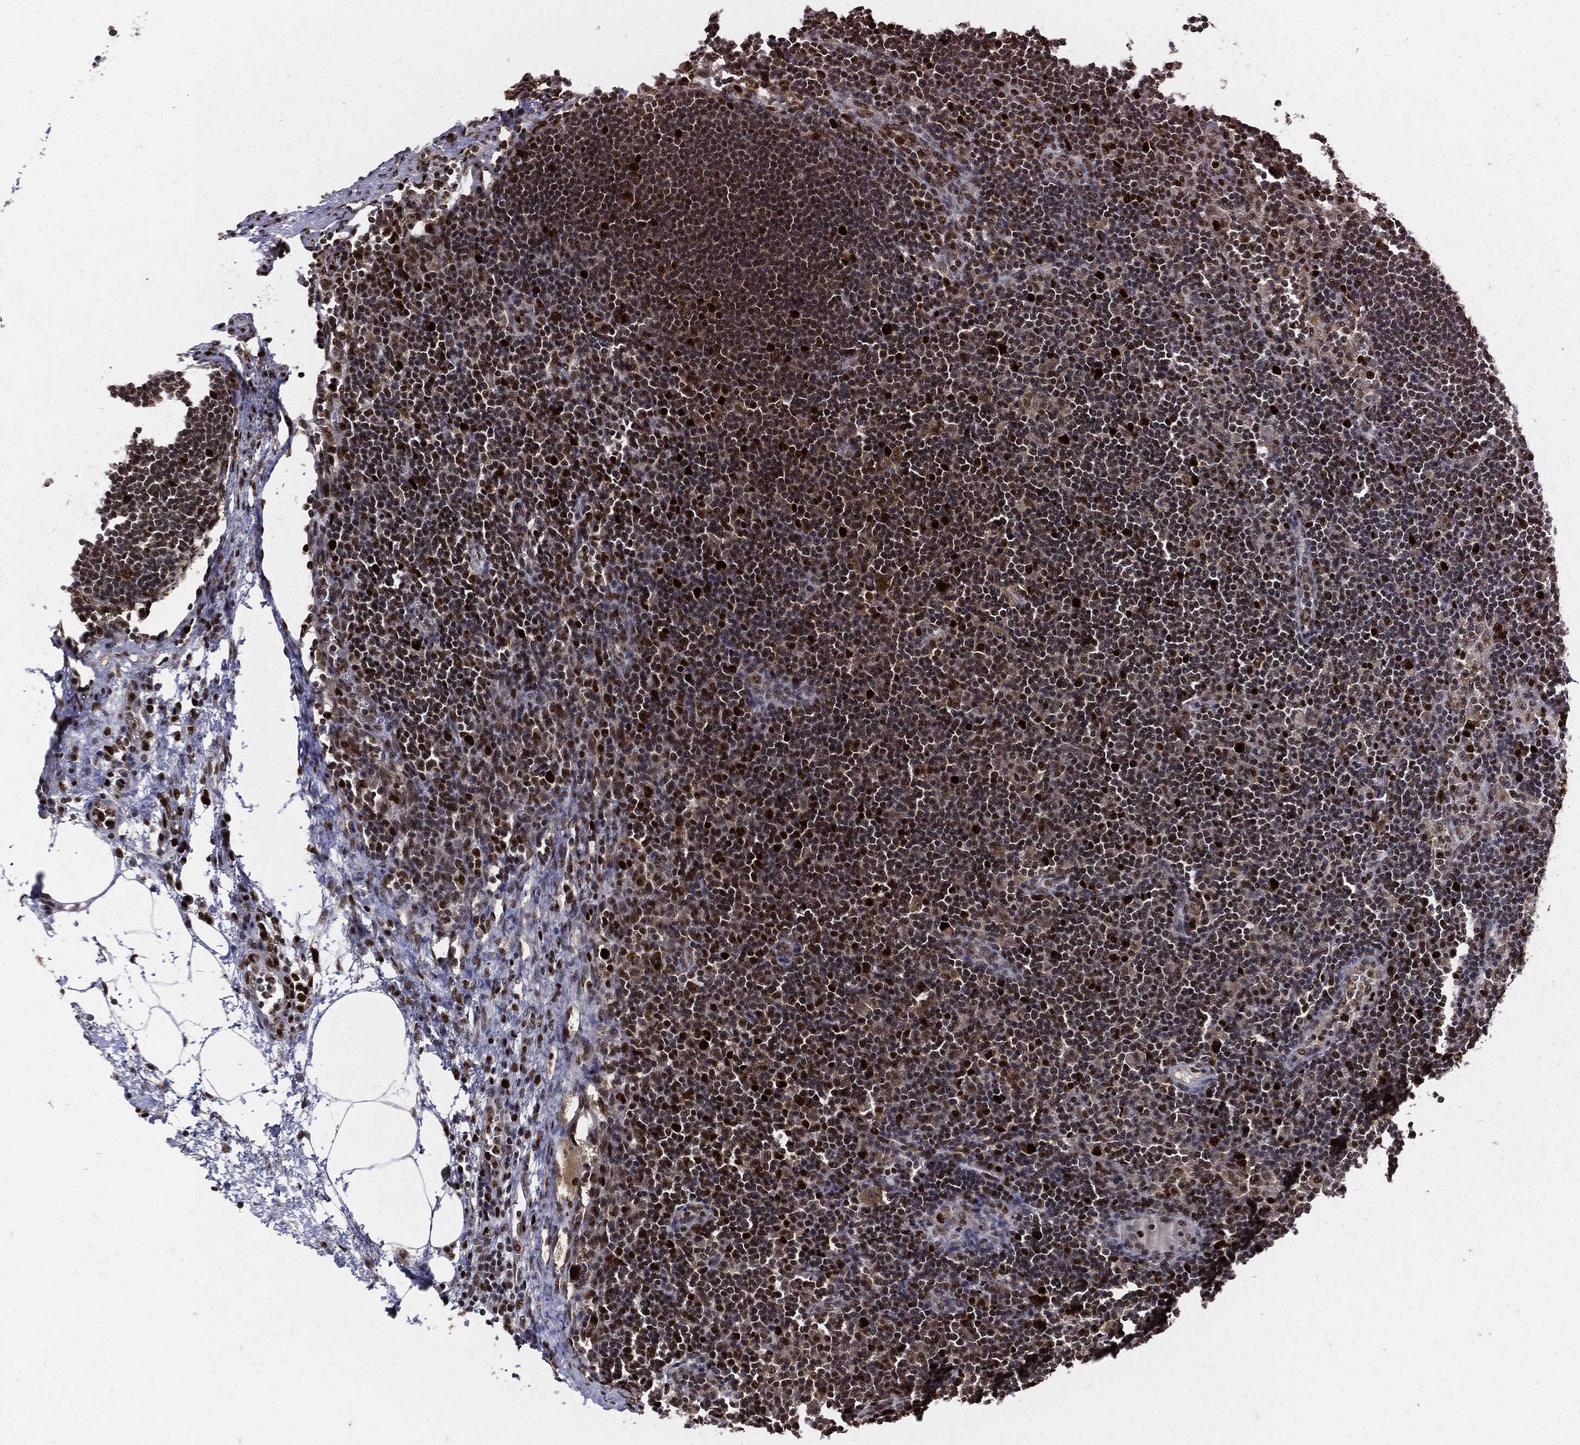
{"staining": {"intensity": "strong", "quantity": ">75%", "location": "nuclear"}, "tissue": "lymph node", "cell_type": "Germinal center cells", "image_type": "normal", "snomed": [{"axis": "morphology", "description": "Normal tissue, NOS"}, {"axis": "topography", "description": "Lymph node"}], "caption": "DAB (3,3'-diaminobenzidine) immunohistochemical staining of unremarkable lymph node shows strong nuclear protein positivity in approximately >75% of germinal center cells. The staining is performed using DAB brown chromogen to label protein expression. The nuclei are counter-stained blue using hematoxylin.", "gene": "PCNA", "patient": {"sex": "female", "age": 67}}